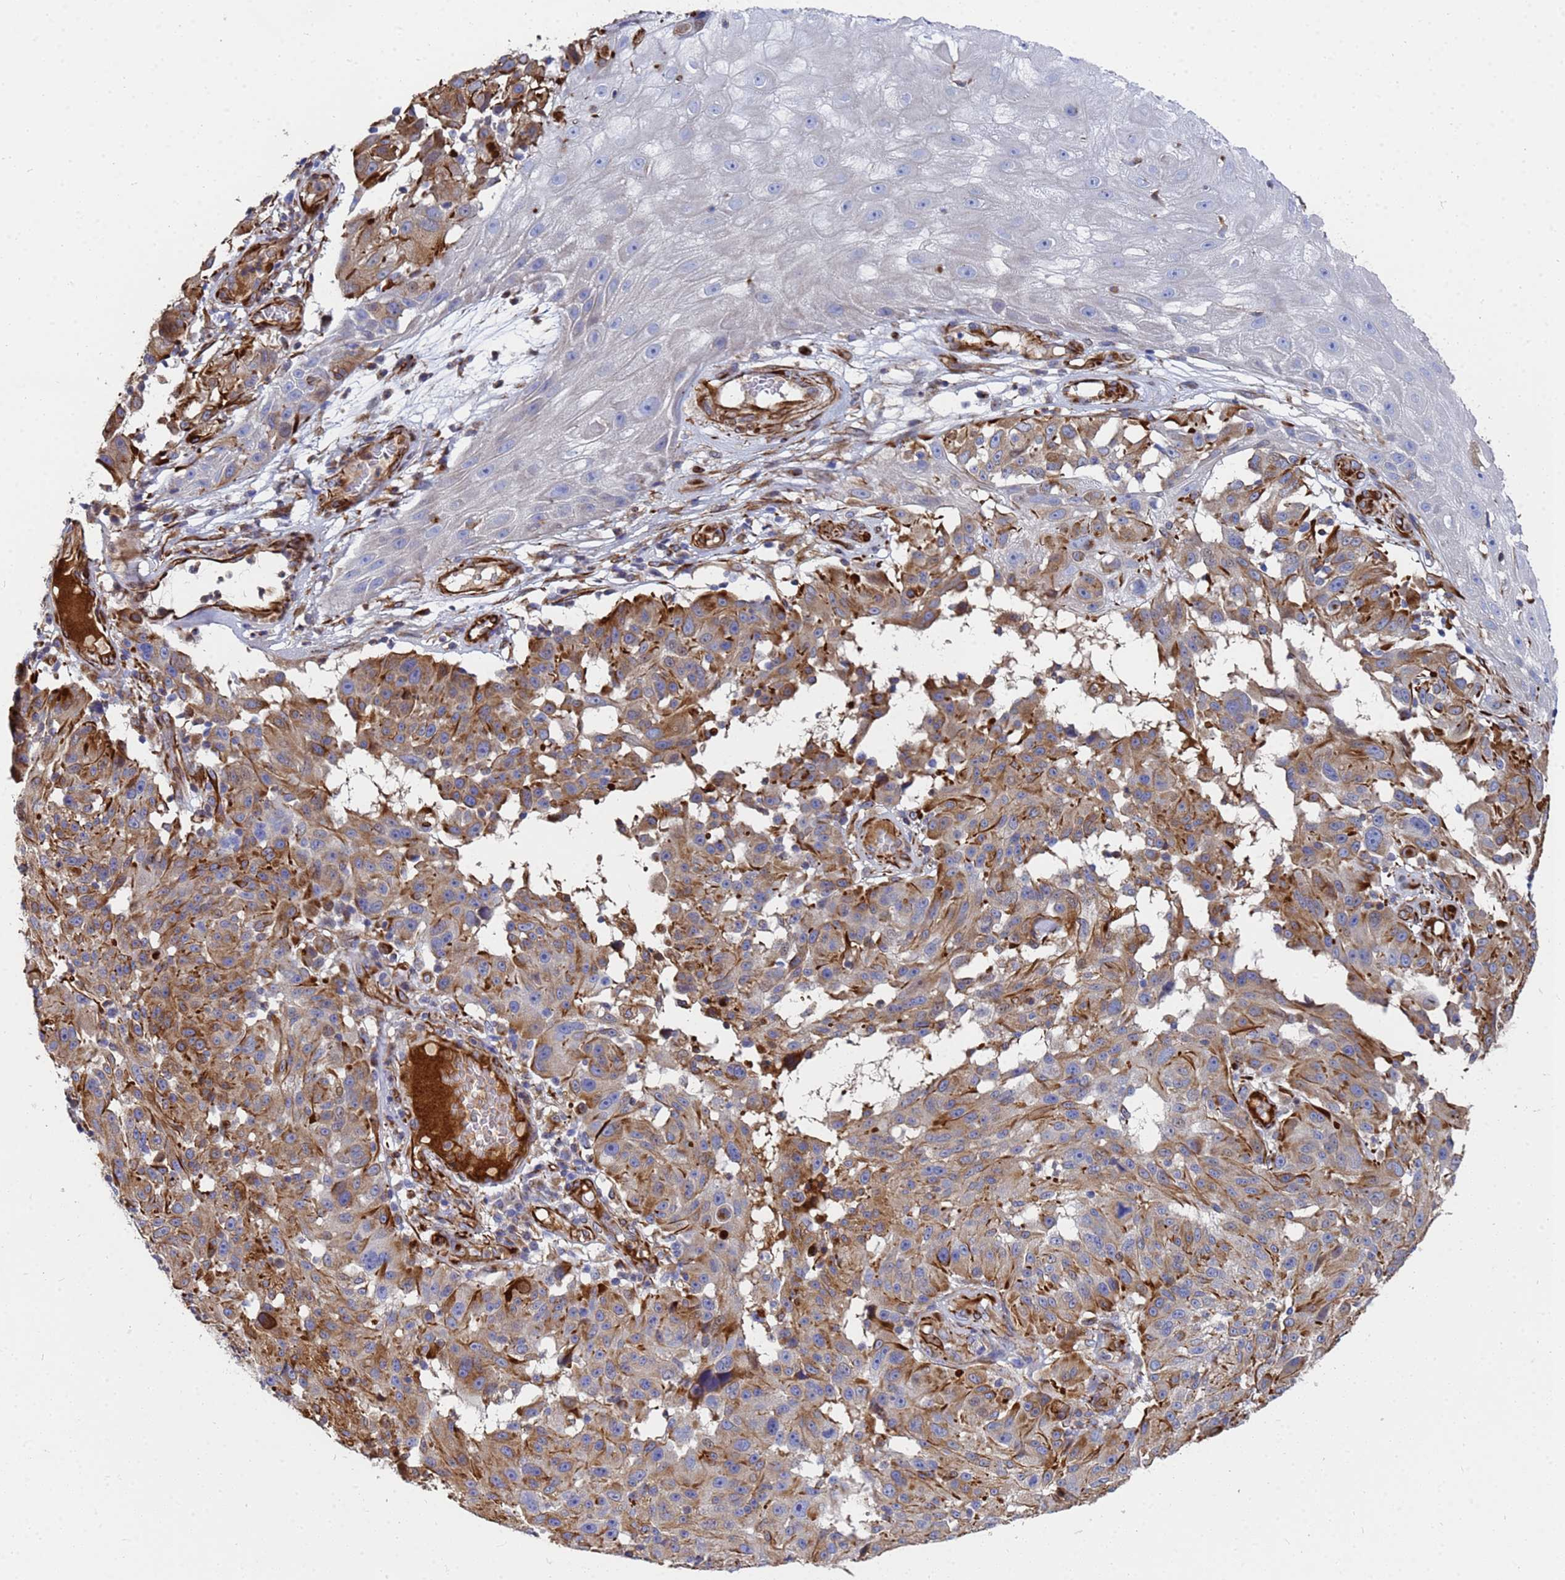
{"staining": {"intensity": "moderate", "quantity": ">75%", "location": "cytoplasmic/membranous"}, "tissue": "melanoma", "cell_type": "Tumor cells", "image_type": "cancer", "snomed": [{"axis": "morphology", "description": "Malignant melanoma, NOS"}, {"axis": "topography", "description": "Skin"}], "caption": "Brown immunohistochemical staining in malignant melanoma exhibits moderate cytoplasmic/membranous staining in approximately >75% of tumor cells.", "gene": "SYT13", "patient": {"sex": "male", "age": 53}}